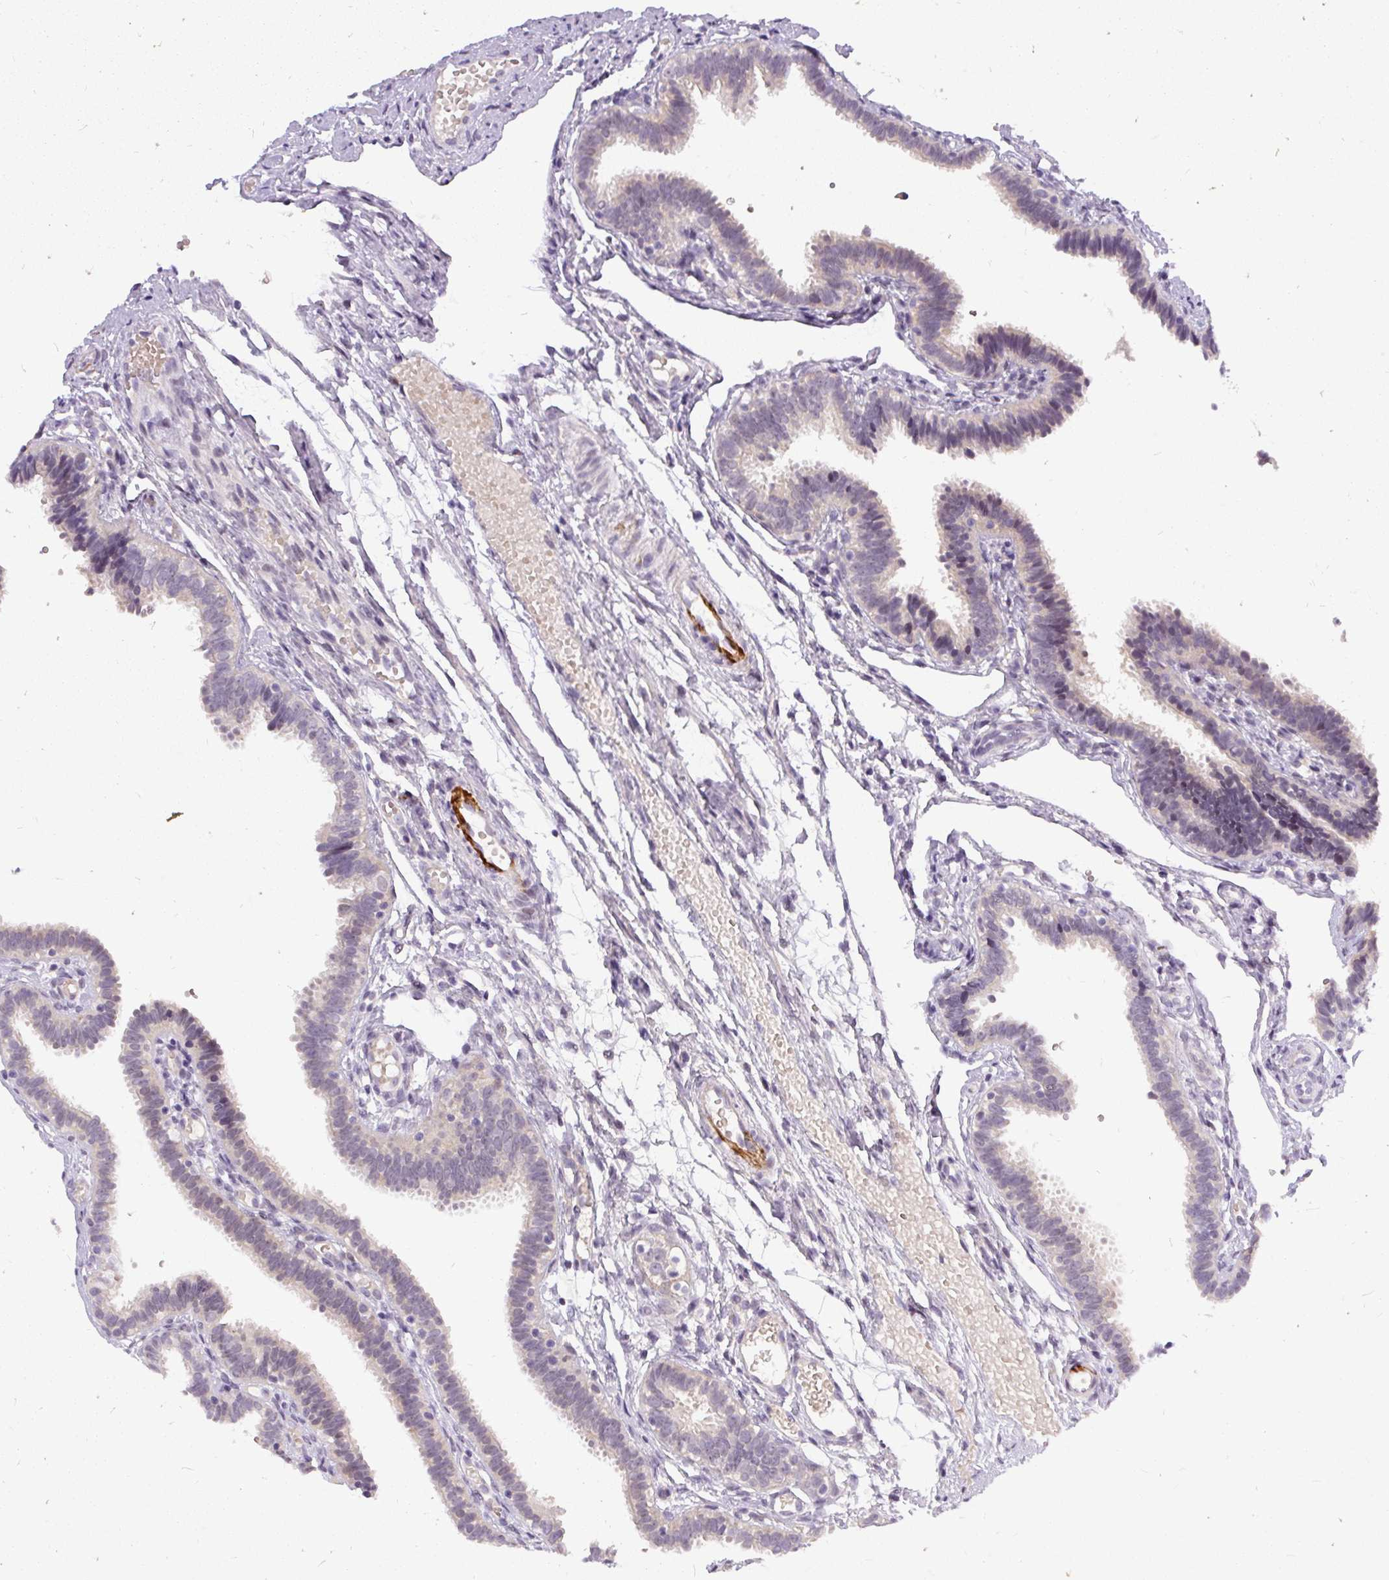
{"staining": {"intensity": "weak", "quantity": "25%-75%", "location": "cytoplasmic/membranous"}, "tissue": "fallopian tube", "cell_type": "Glandular cells", "image_type": "normal", "snomed": [{"axis": "morphology", "description": "Normal tissue, NOS"}, {"axis": "topography", "description": "Fallopian tube"}], "caption": "This photomicrograph displays IHC staining of benign human fallopian tube, with low weak cytoplasmic/membranous expression in approximately 25%-75% of glandular cells.", "gene": "FAM117B", "patient": {"sex": "female", "age": 37}}